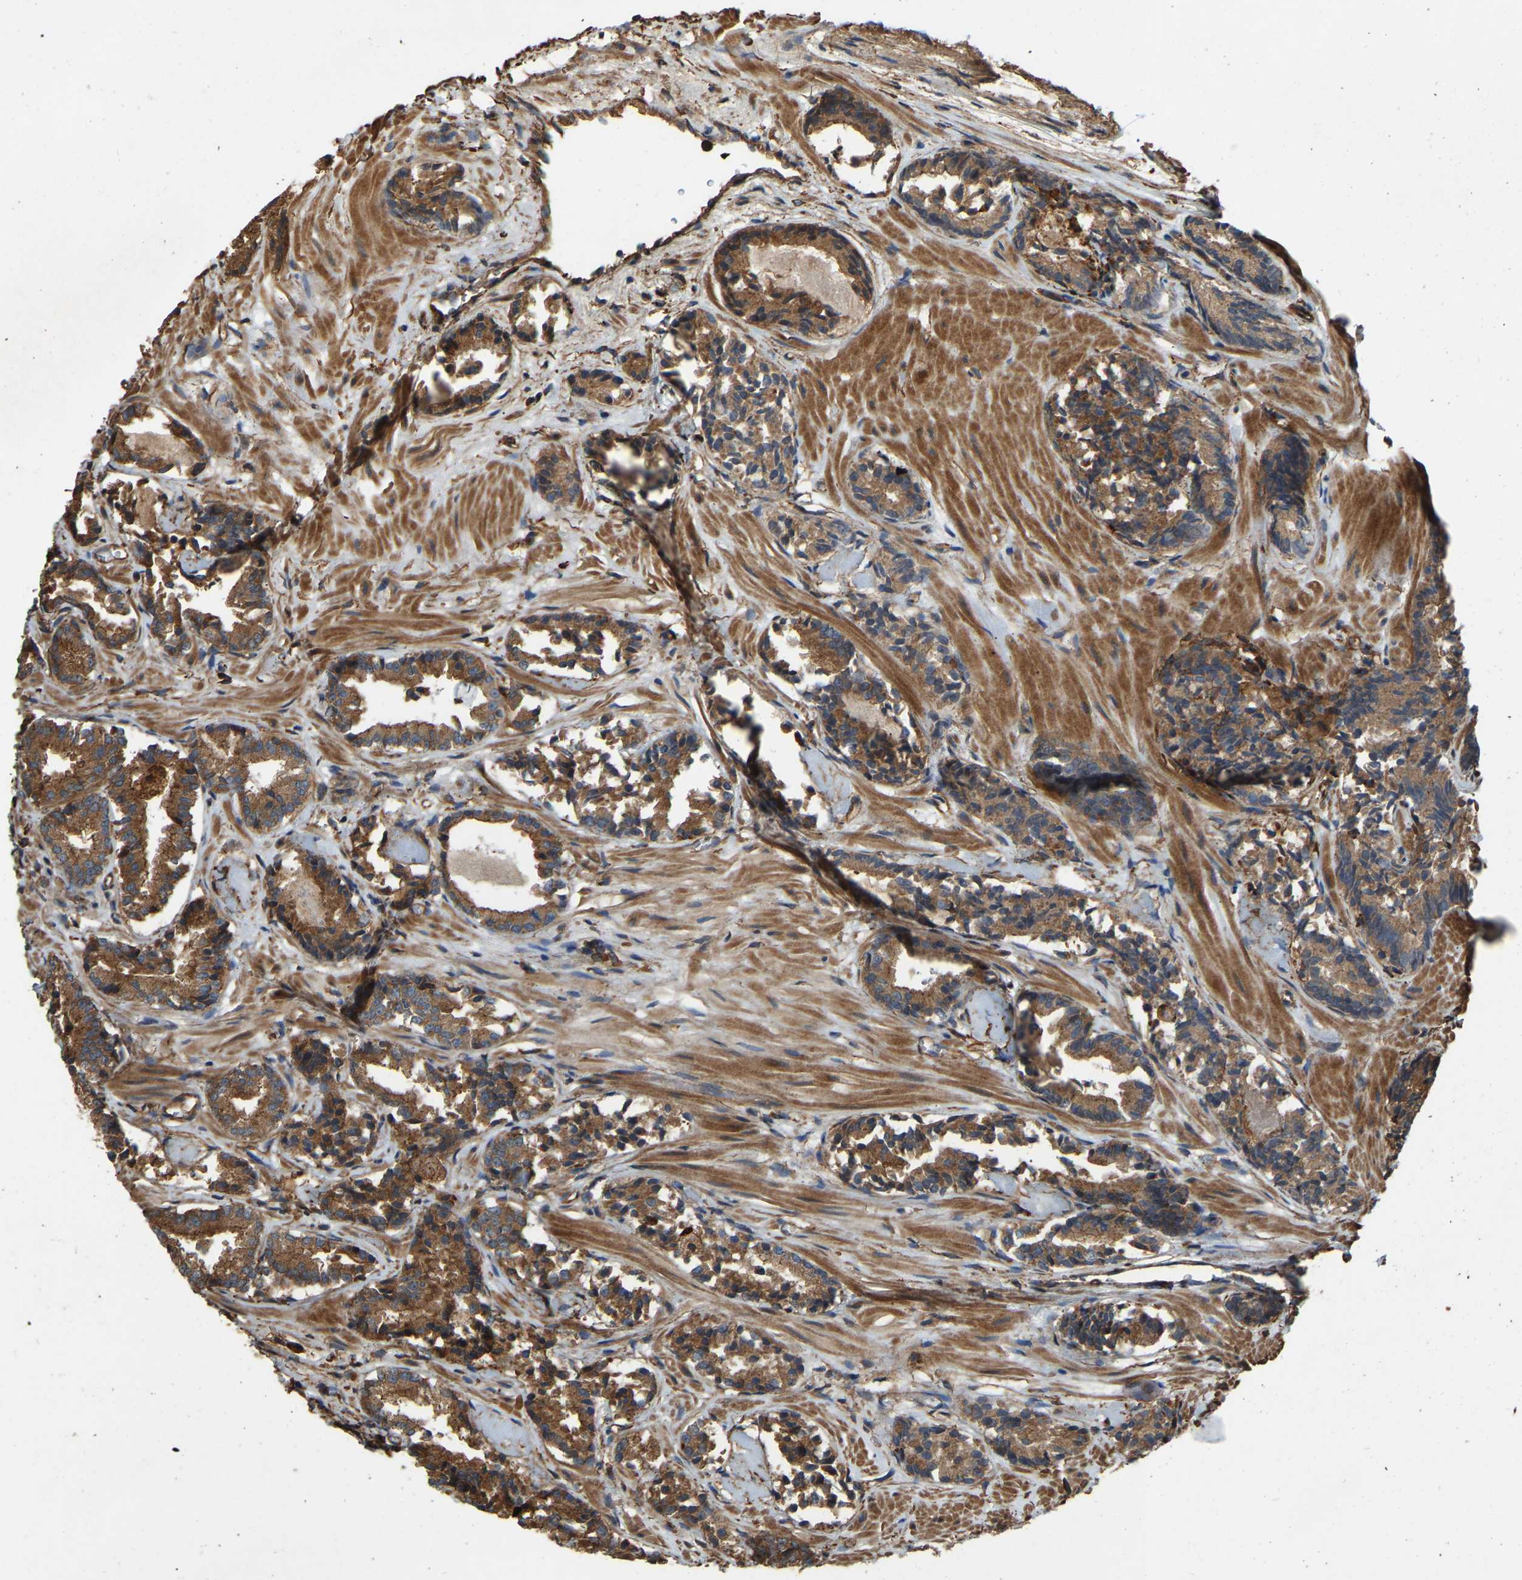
{"staining": {"intensity": "moderate", "quantity": ">75%", "location": "cytoplasmic/membranous"}, "tissue": "prostate cancer", "cell_type": "Tumor cells", "image_type": "cancer", "snomed": [{"axis": "morphology", "description": "Adenocarcinoma, Low grade"}, {"axis": "topography", "description": "Prostate"}], "caption": "A photomicrograph of low-grade adenocarcinoma (prostate) stained for a protein displays moderate cytoplasmic/membranous brown staining in tumor cells. The protein of interest is stained brown, and the nuclei are stained in blue (DAB (3,3'-diaminobenzidine) IHC with brightfield microscopy, high magnification).", "gene": "SAMD9L", "patient": {"sex": "male", "age": 51}}